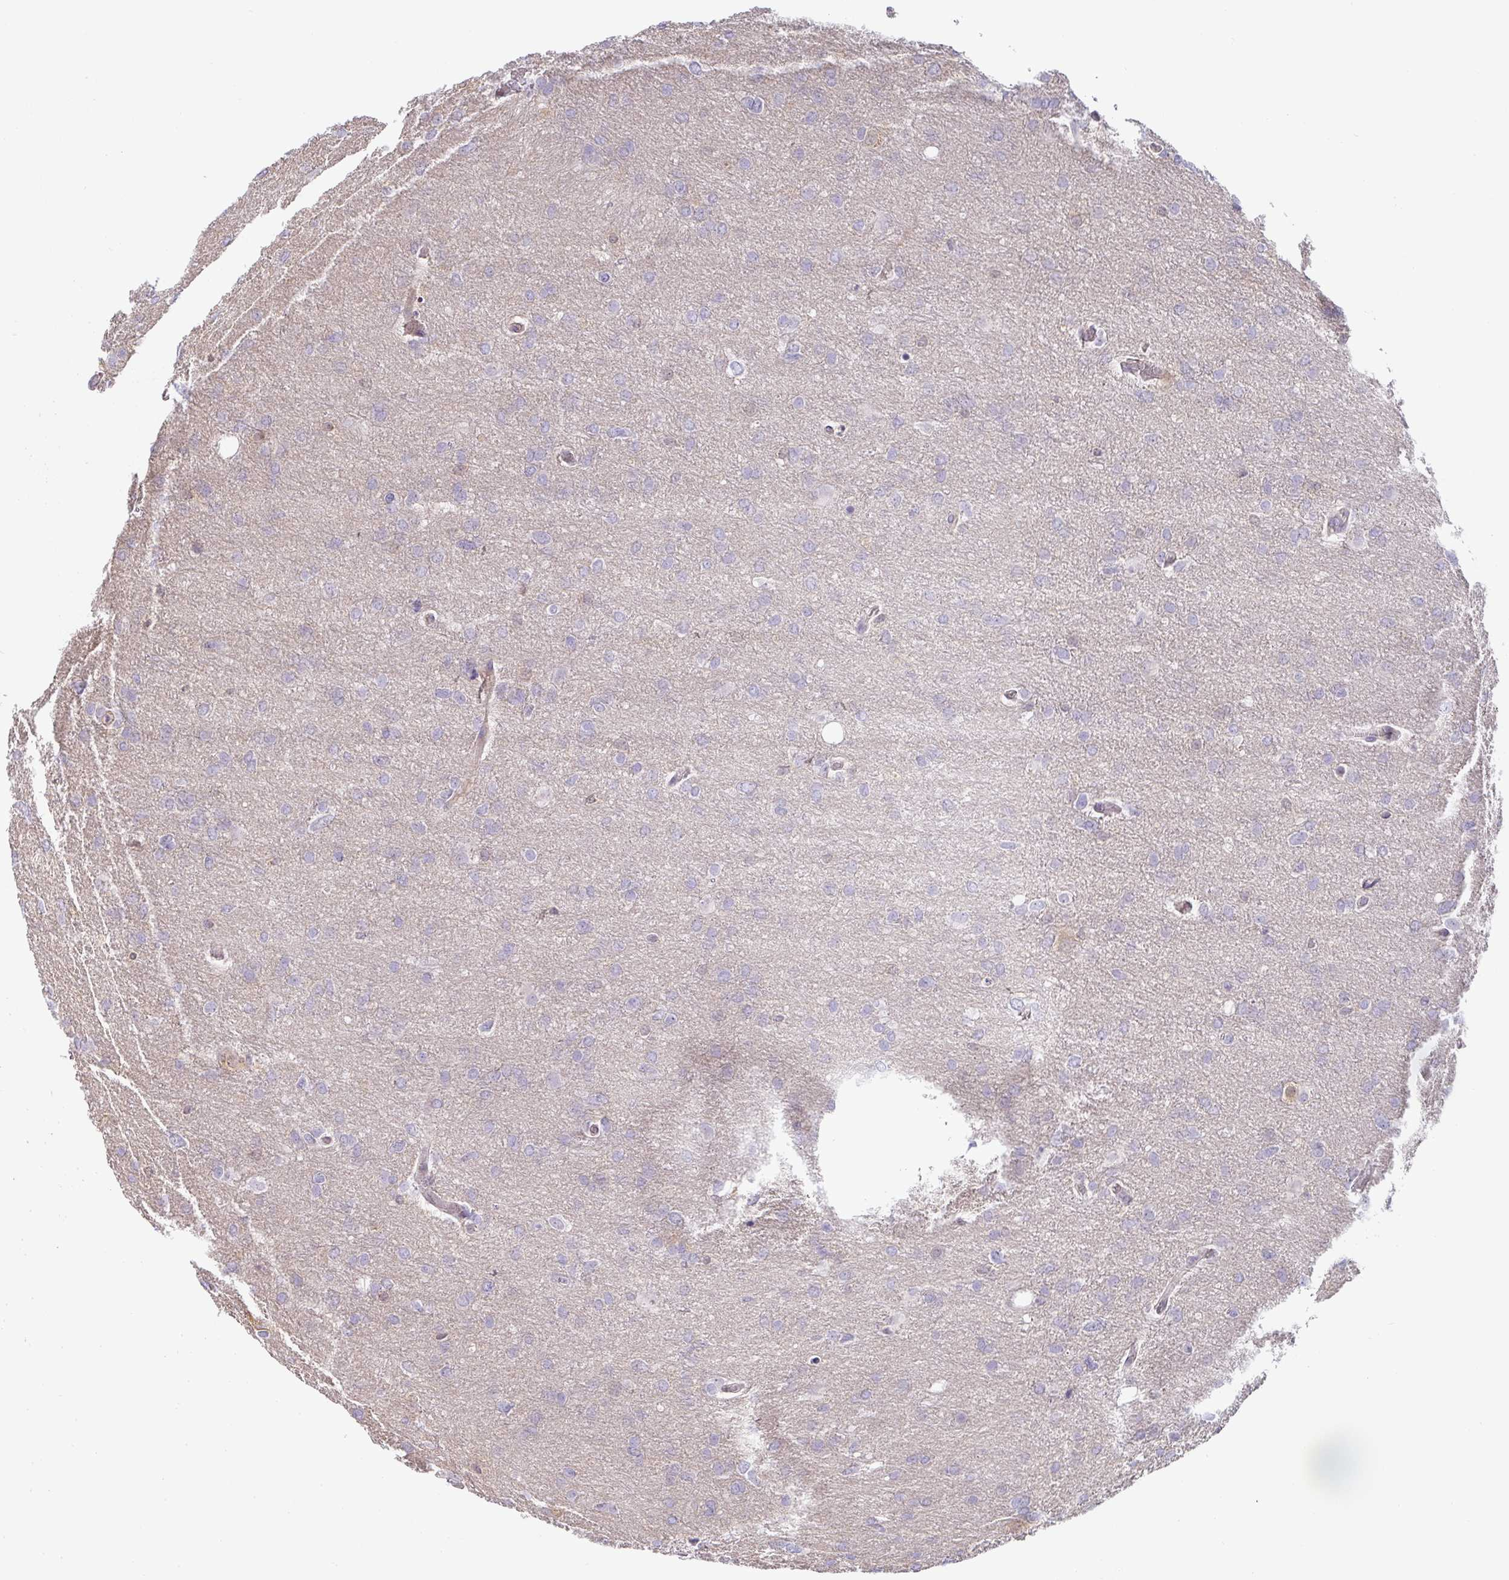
{"staining": {"intensity": "negative", "quantity": "none", "location": "none"}, "tissue": "glioma", "cell_type": "Tumor cells", "image_type": "cancer", "snomed": [{"axis": "morphology", "description": "Glioma, malignant, High grade"}, {"axis": "topography", "description": "Brain"}], "caption": "An immunohistochemistry (IHC) micrograph of high-grade glioma (malignant) is shown. There is no staining in tumor cells of high-grade glioma (malignant).", "gene": "GSDMB", "patient": {"sex": "male", "age": 53}}